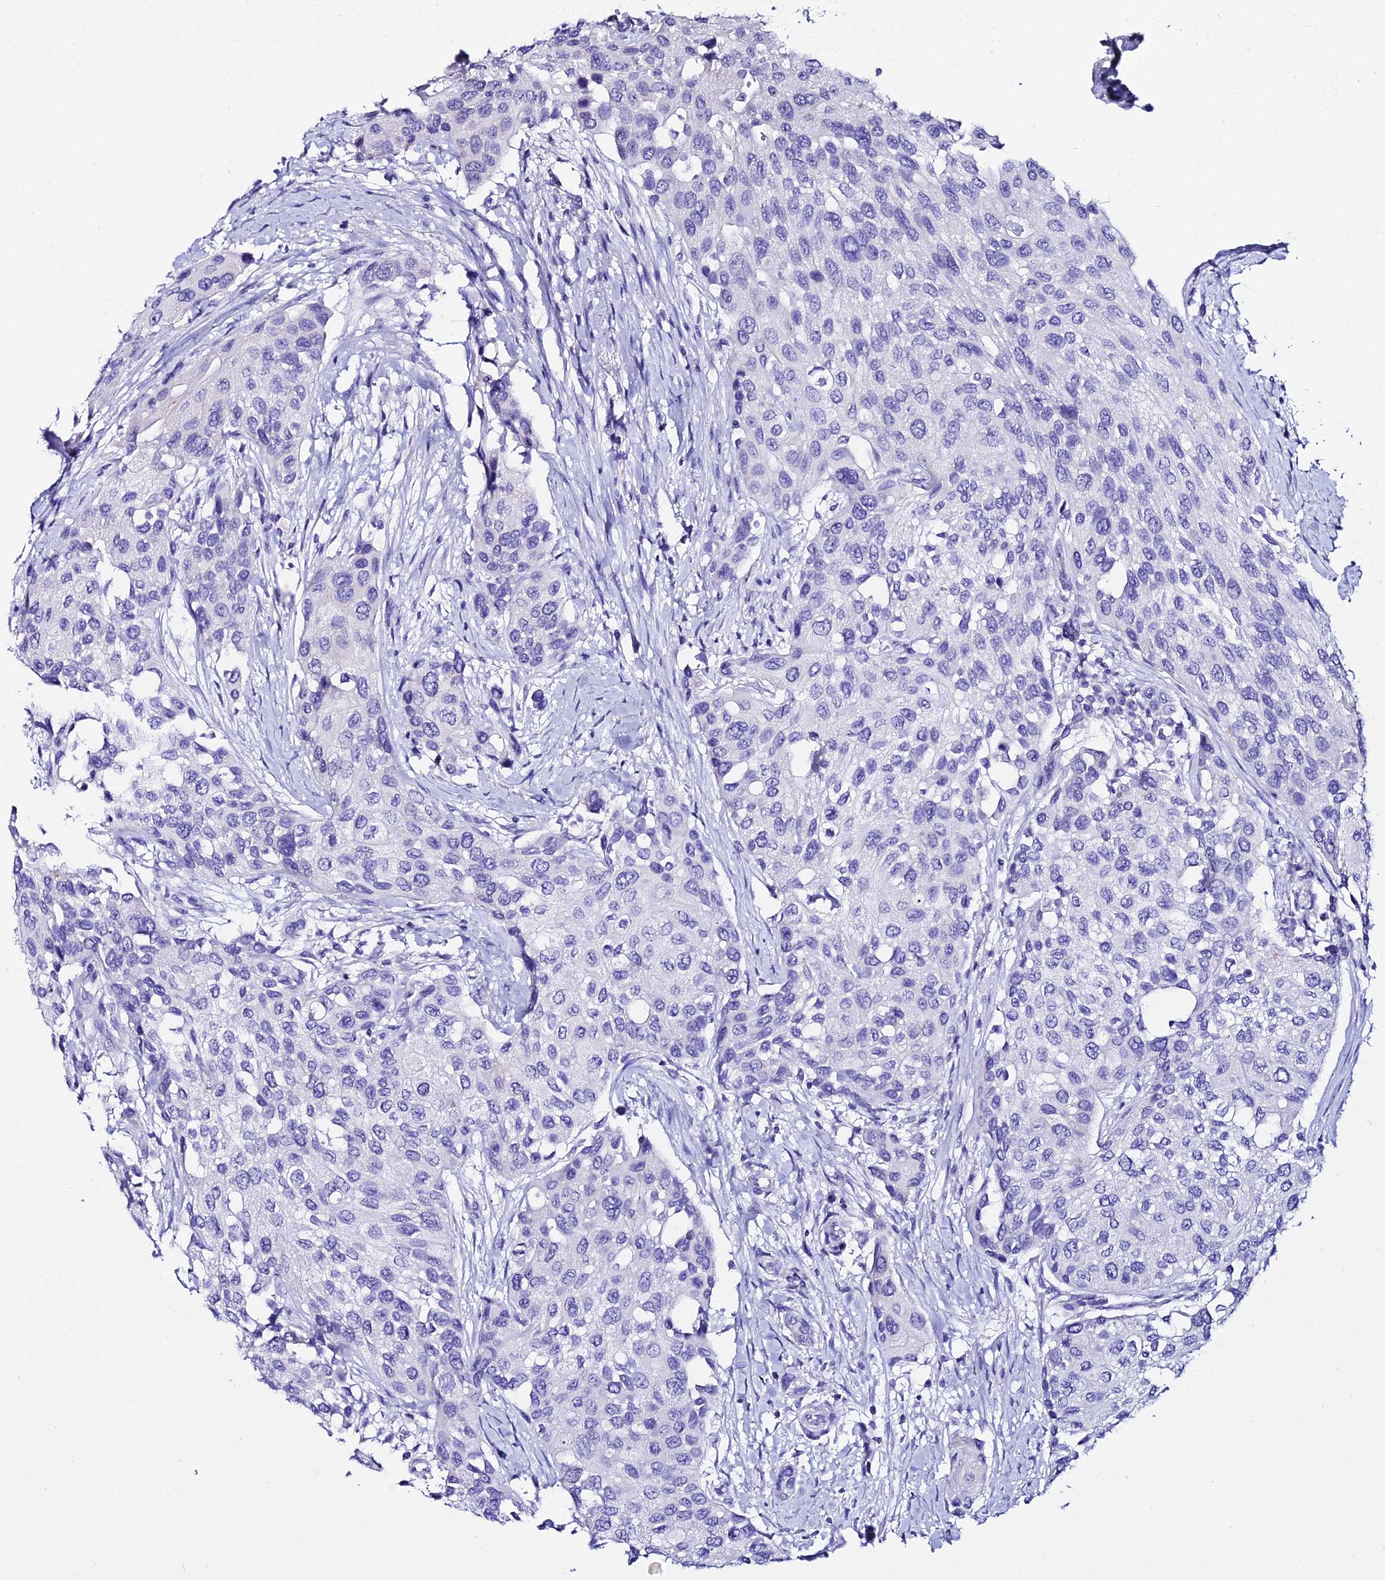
{"staining": {"intensity": "negative", "quantity": "none", "location": "none"}, "tissue": "urothelial cancer", "cell_type": "Tumor cells", "image_type": "cancer", "snomed": [{"axis": "morphology", "description": "Normal tissue, NOS"}, {"axis": "morphology", "description": "Urothelial carcinoma, High grade"}, {"axis": "topography", "description": "Vascular tissue"}, {"axis": "topography", "description": "Urinary bladder"}], "caption": "Tumor cells are negative for brown protein staining in high-grade urothelial carcinoma.", "gene": "OR4D5", "patient": {"sex": "female", "age": 56}}